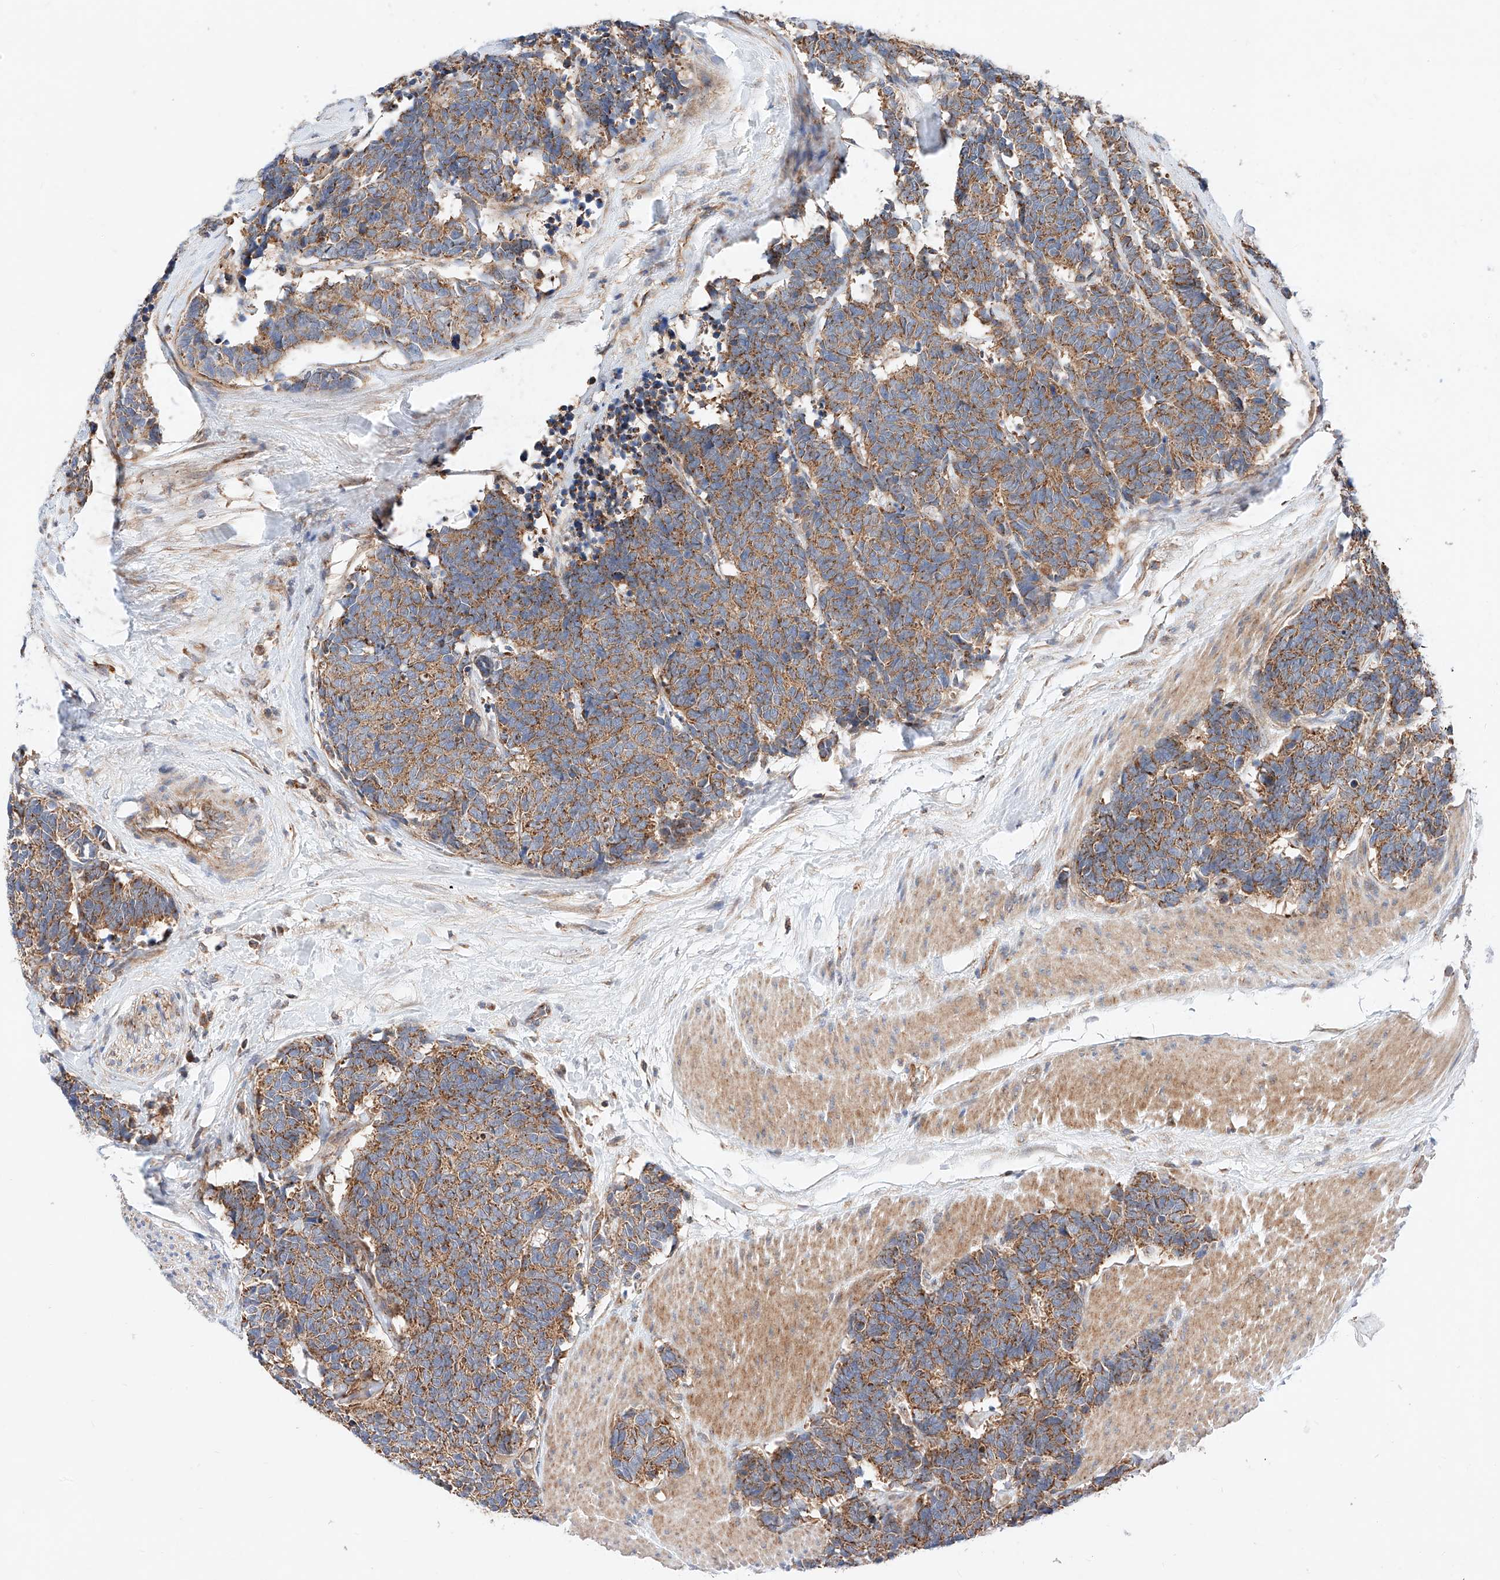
{"staining": {"intensity": "moderate", "quantity": ">75%", "location": "cytoplasmic/membranous"}, "tissue": "carcinoid", "cell_type": "Tumor cells", "image_type": "cancer", "snomed": [{"axis": "morphology", "description": "Carcinoma, NOS"}, {"axis": "morphology", "description": "Carcinoid, malignant, NOS"}, {"axis": "topography", "description": "Urinary bladder"}], "caption": "Protein expression by immunohistochemistry (IHC) displays moderate cytoplasmic/membranous positivity in approximately >75% of tumor cells in carcinoma. (IHC, brightfield microscopy, high magnification).", "gene": "NR1D1", "patient": {"sex": "male", "age": 57}}